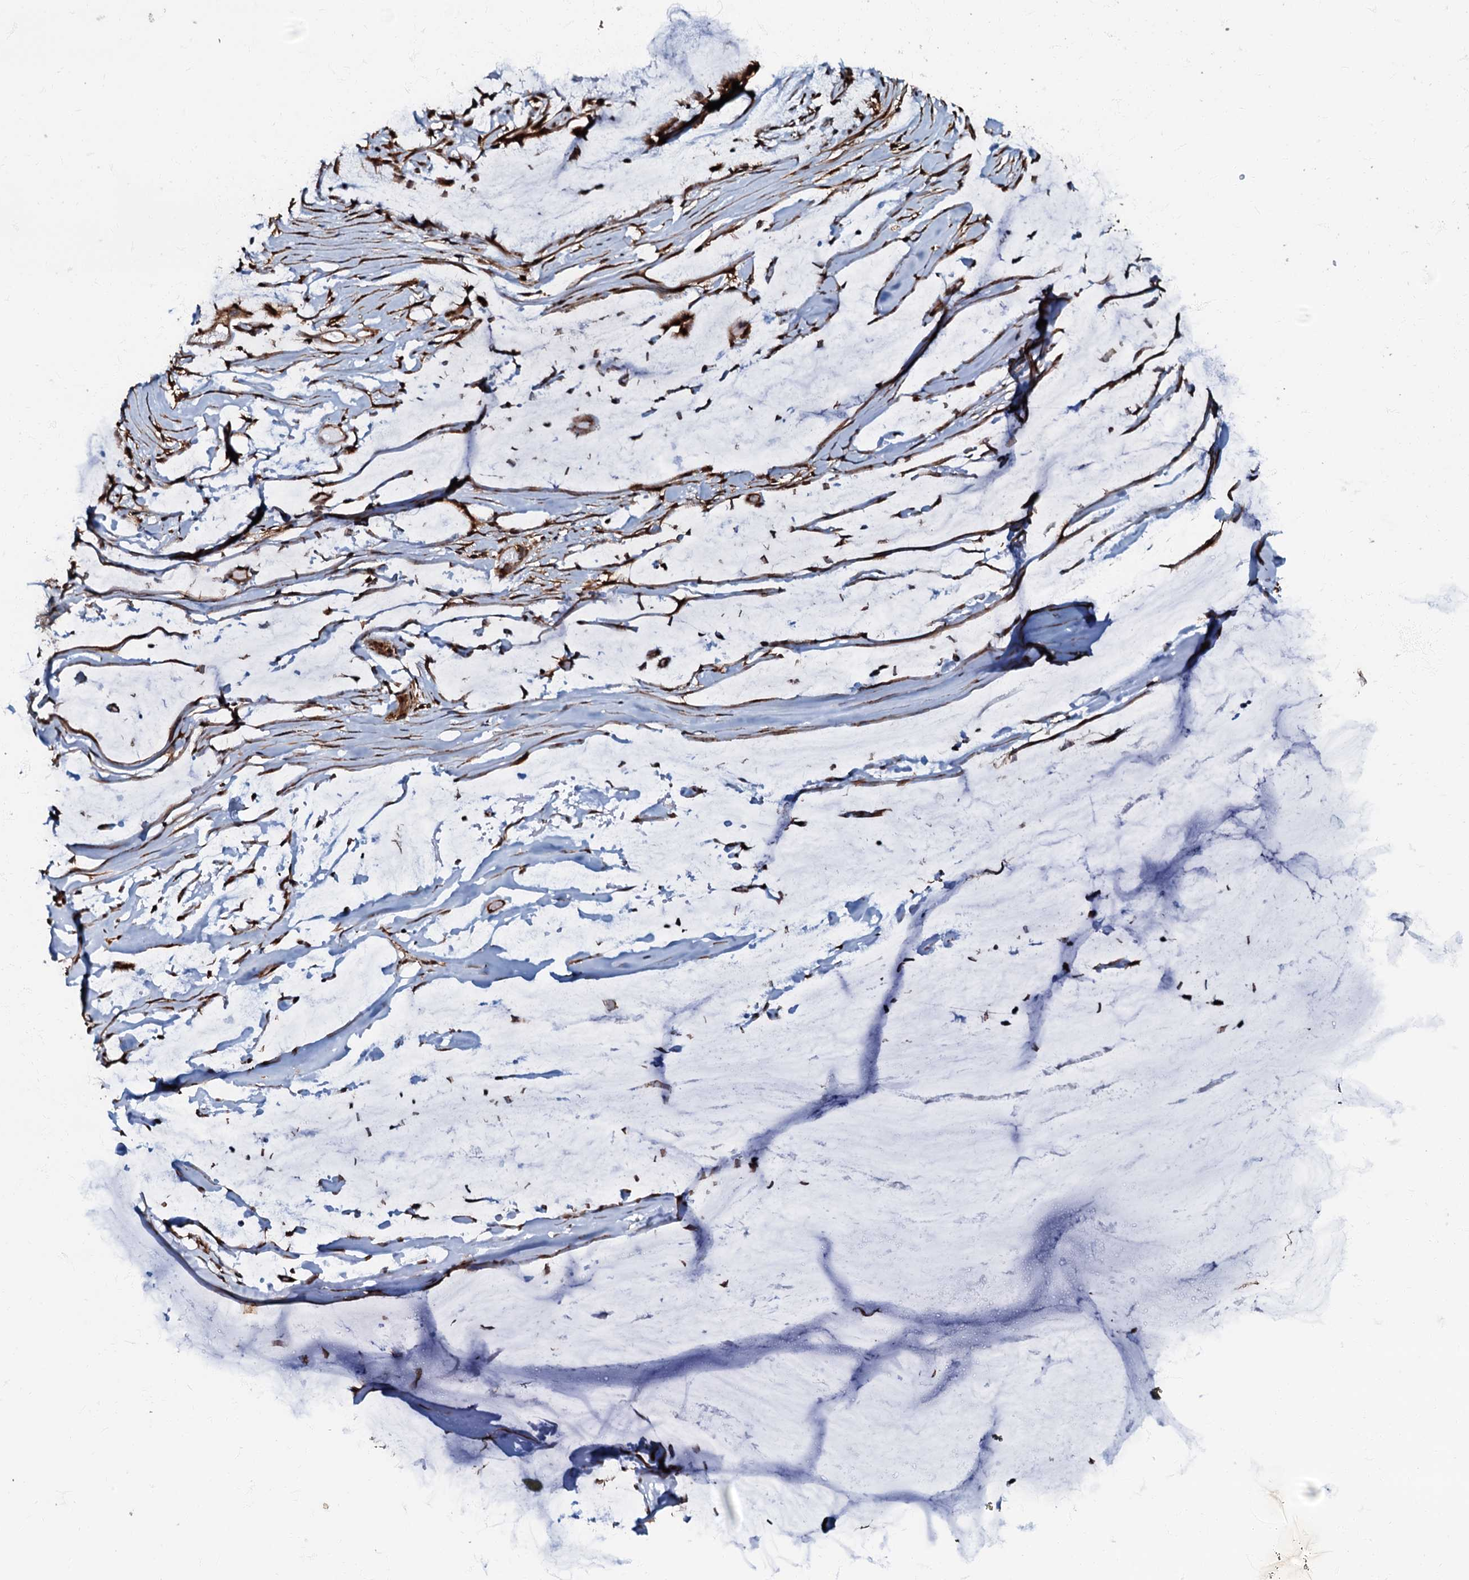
{"staining": {"intensity": "strong", "quantity": ">75%", "location": "cytoplasmic/membranous"}, "tissue": "ovarian cancer", "cell_type": "Tumor cells", "image_type": "cancer", "snomed": [{"axis": "morphology", "description": "Cystadenocarcinoma, mucinous, NOS"}, {"axis": "topography", "description": "Ovary"}], "caption": "Strong cytoplasmic/membranous protein staining is identified in about >75% of tumor cells in ovarian cancer.", "gene": "OSBP", "patient": {"sex": "female", "age": 39}}